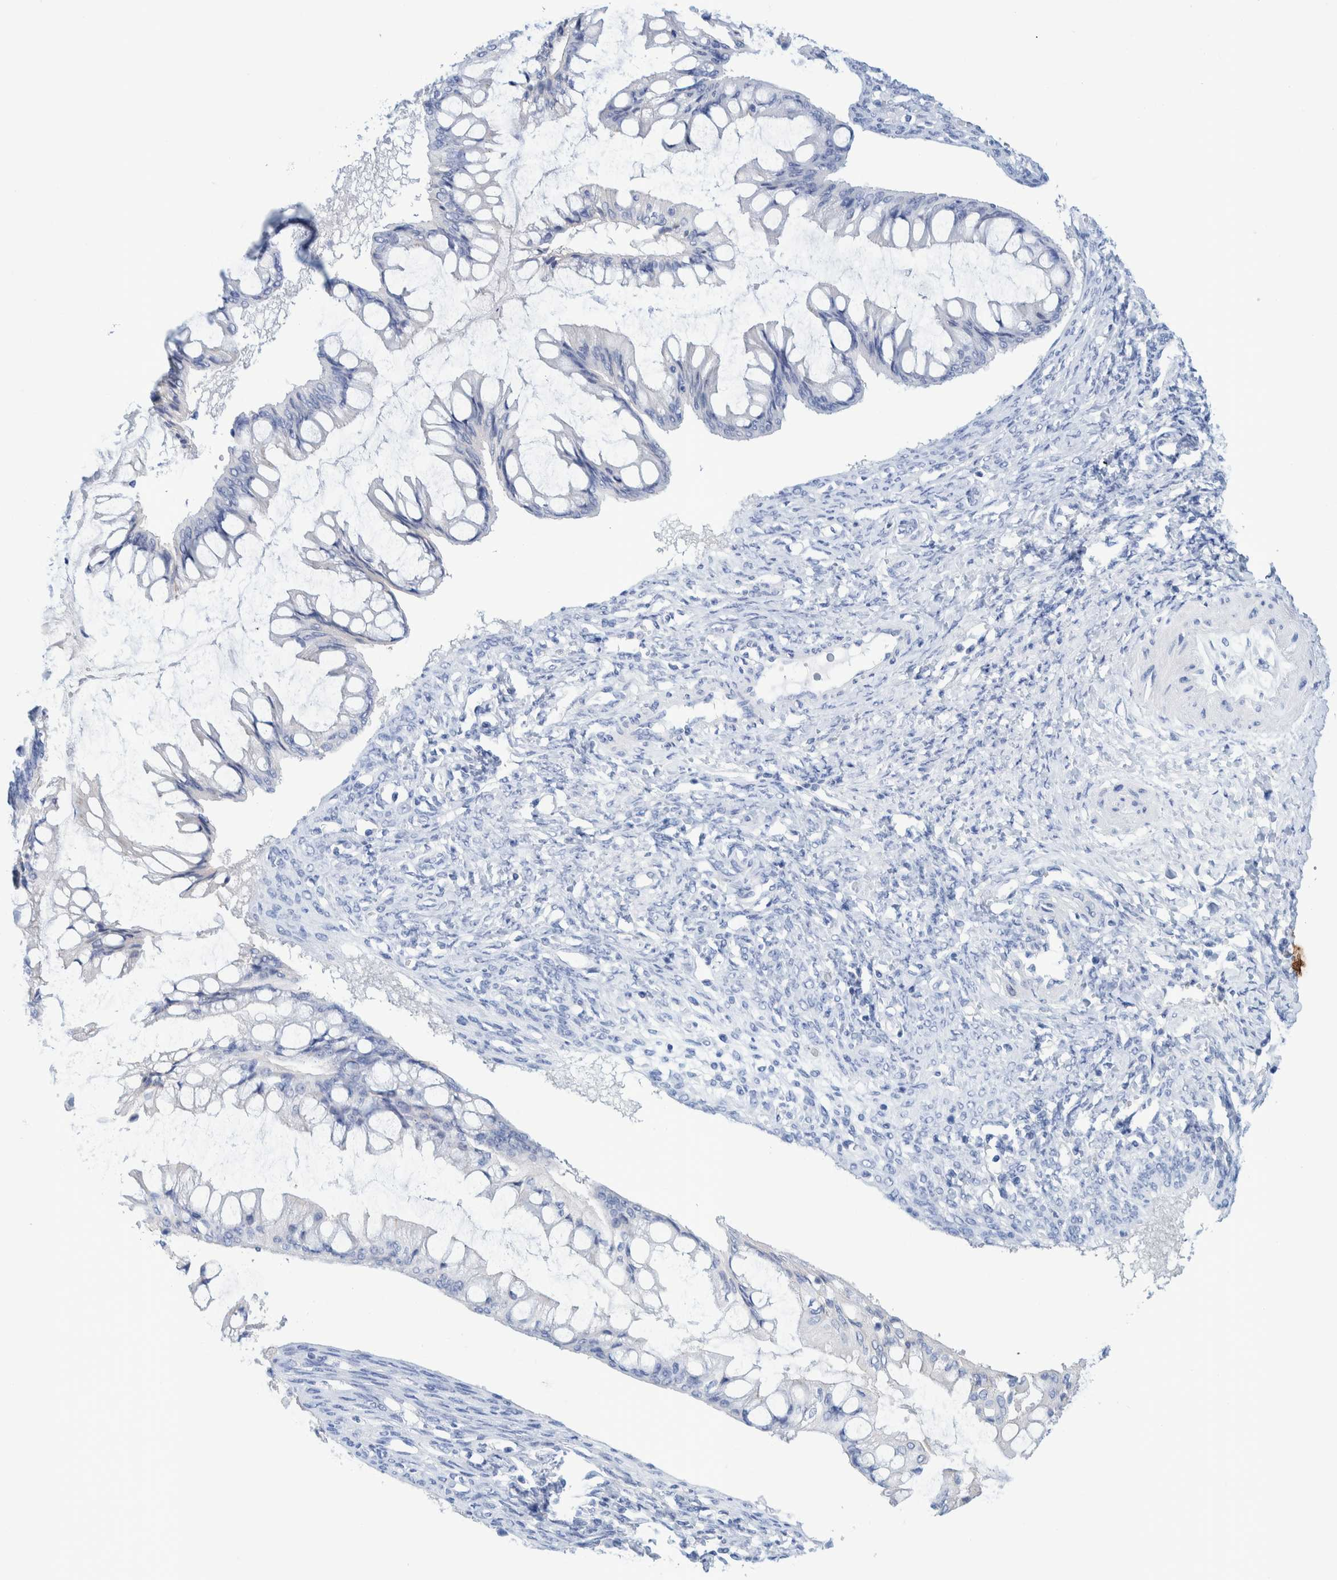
{"staining": {"intensity": "negative", "quantity": "none", "location": "none"}, "tissue": "ovarian cancer", "cell_type": "Tumor cells", "image_type": "cancer", "snomed": [{"axis": "morphology", "description": "Cystadenocarcinoma, mucinous, NOS"}, {"axis": "topography", "description": "Ovary"}], "caption": "The photomicrograph reveals no staining of tumor cells in ovarian mucinous cystadenocarcinoma.", "gene": "PERP", "patient": {"sex": "female", "age": 73}}